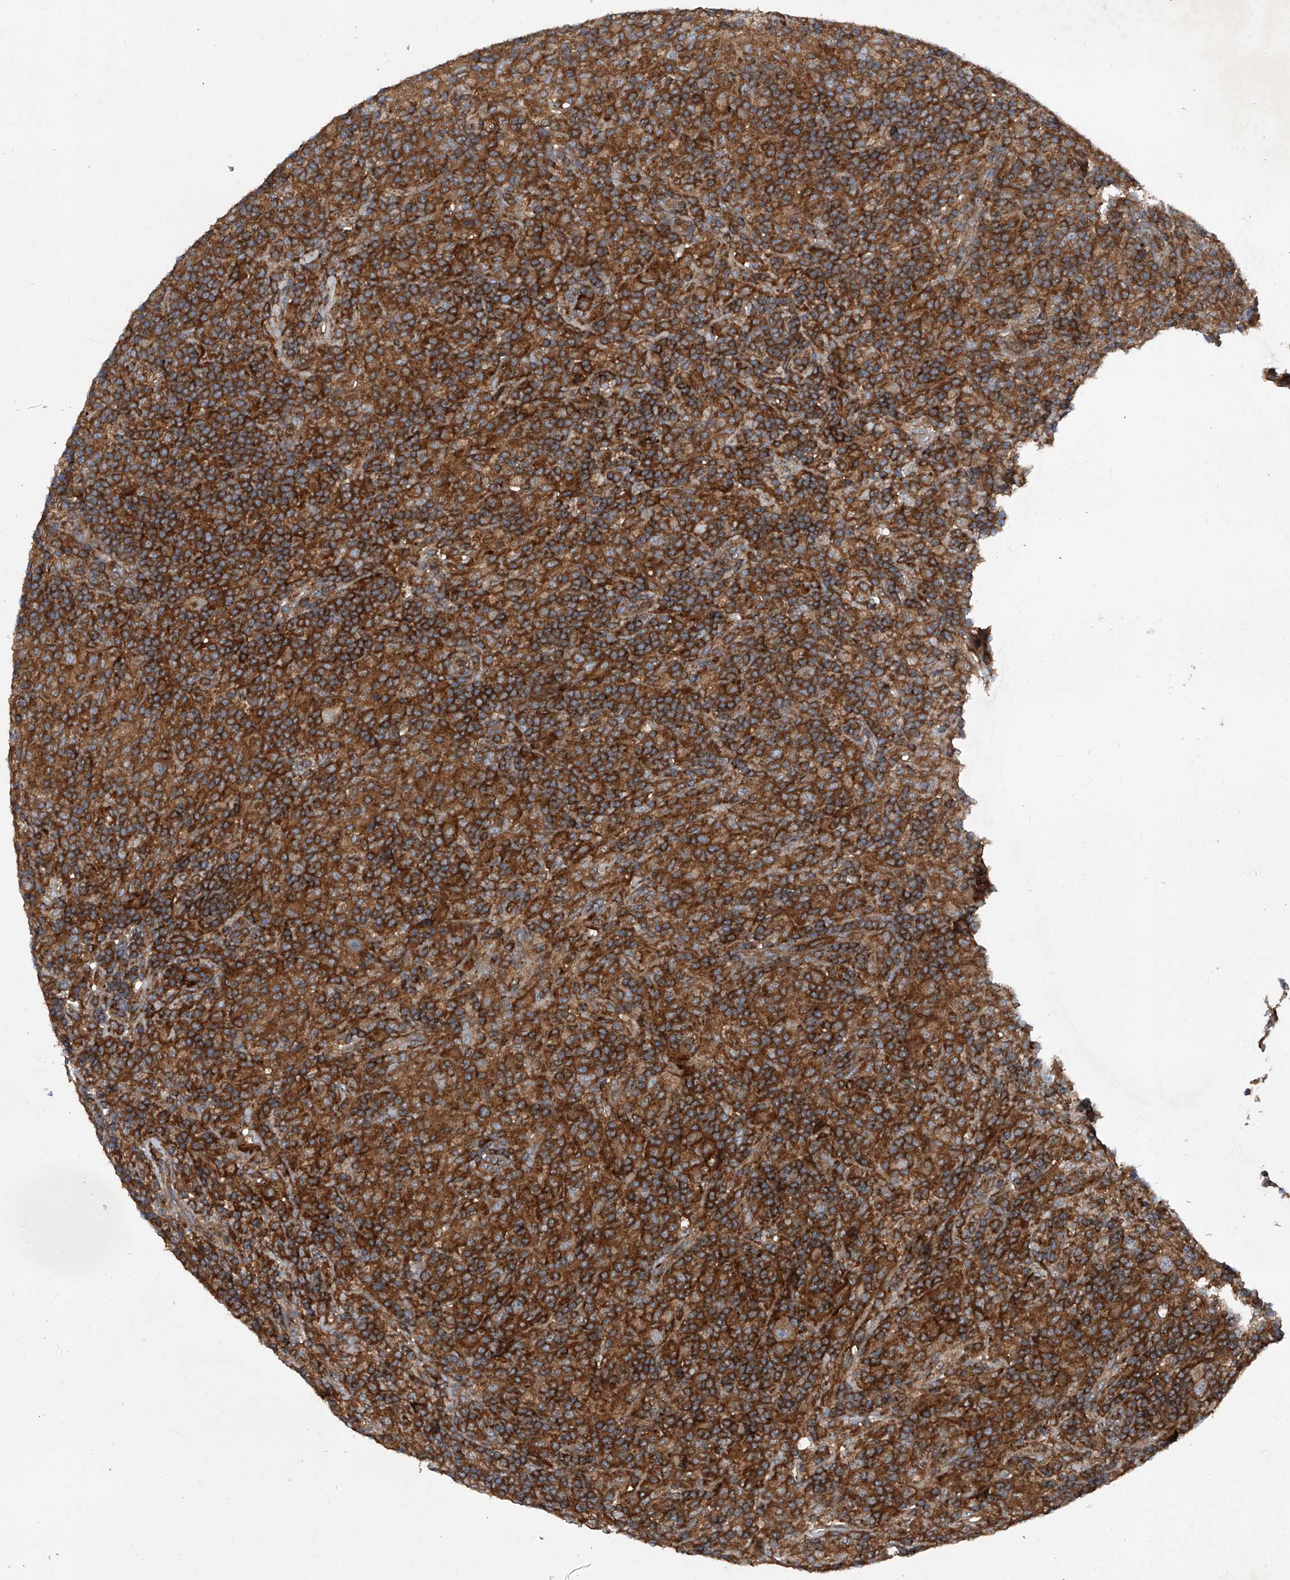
{"staining": {"intensity": "moderate", "quantity": ">75%", "location": "cytoplasmic/membranous"}, "tissue": "lymphoma", "cell_type": "Tumor cells", "image_type": "cancer", "snomed": [{"axis": "morphology", "description": "Hodgkin's disease, NOS"}, {"axis": "topography", "description": "Lymph node"}], "caption": "This photomicrograph reveals immunohistochemistry staining of human Hodgkin's disease, with medium moderate cytoplasmic/membranous positivity in approximately >75% of tumor cells.", "gene": "SMAP1", "patient": {"sex": "male", "age": 70}}